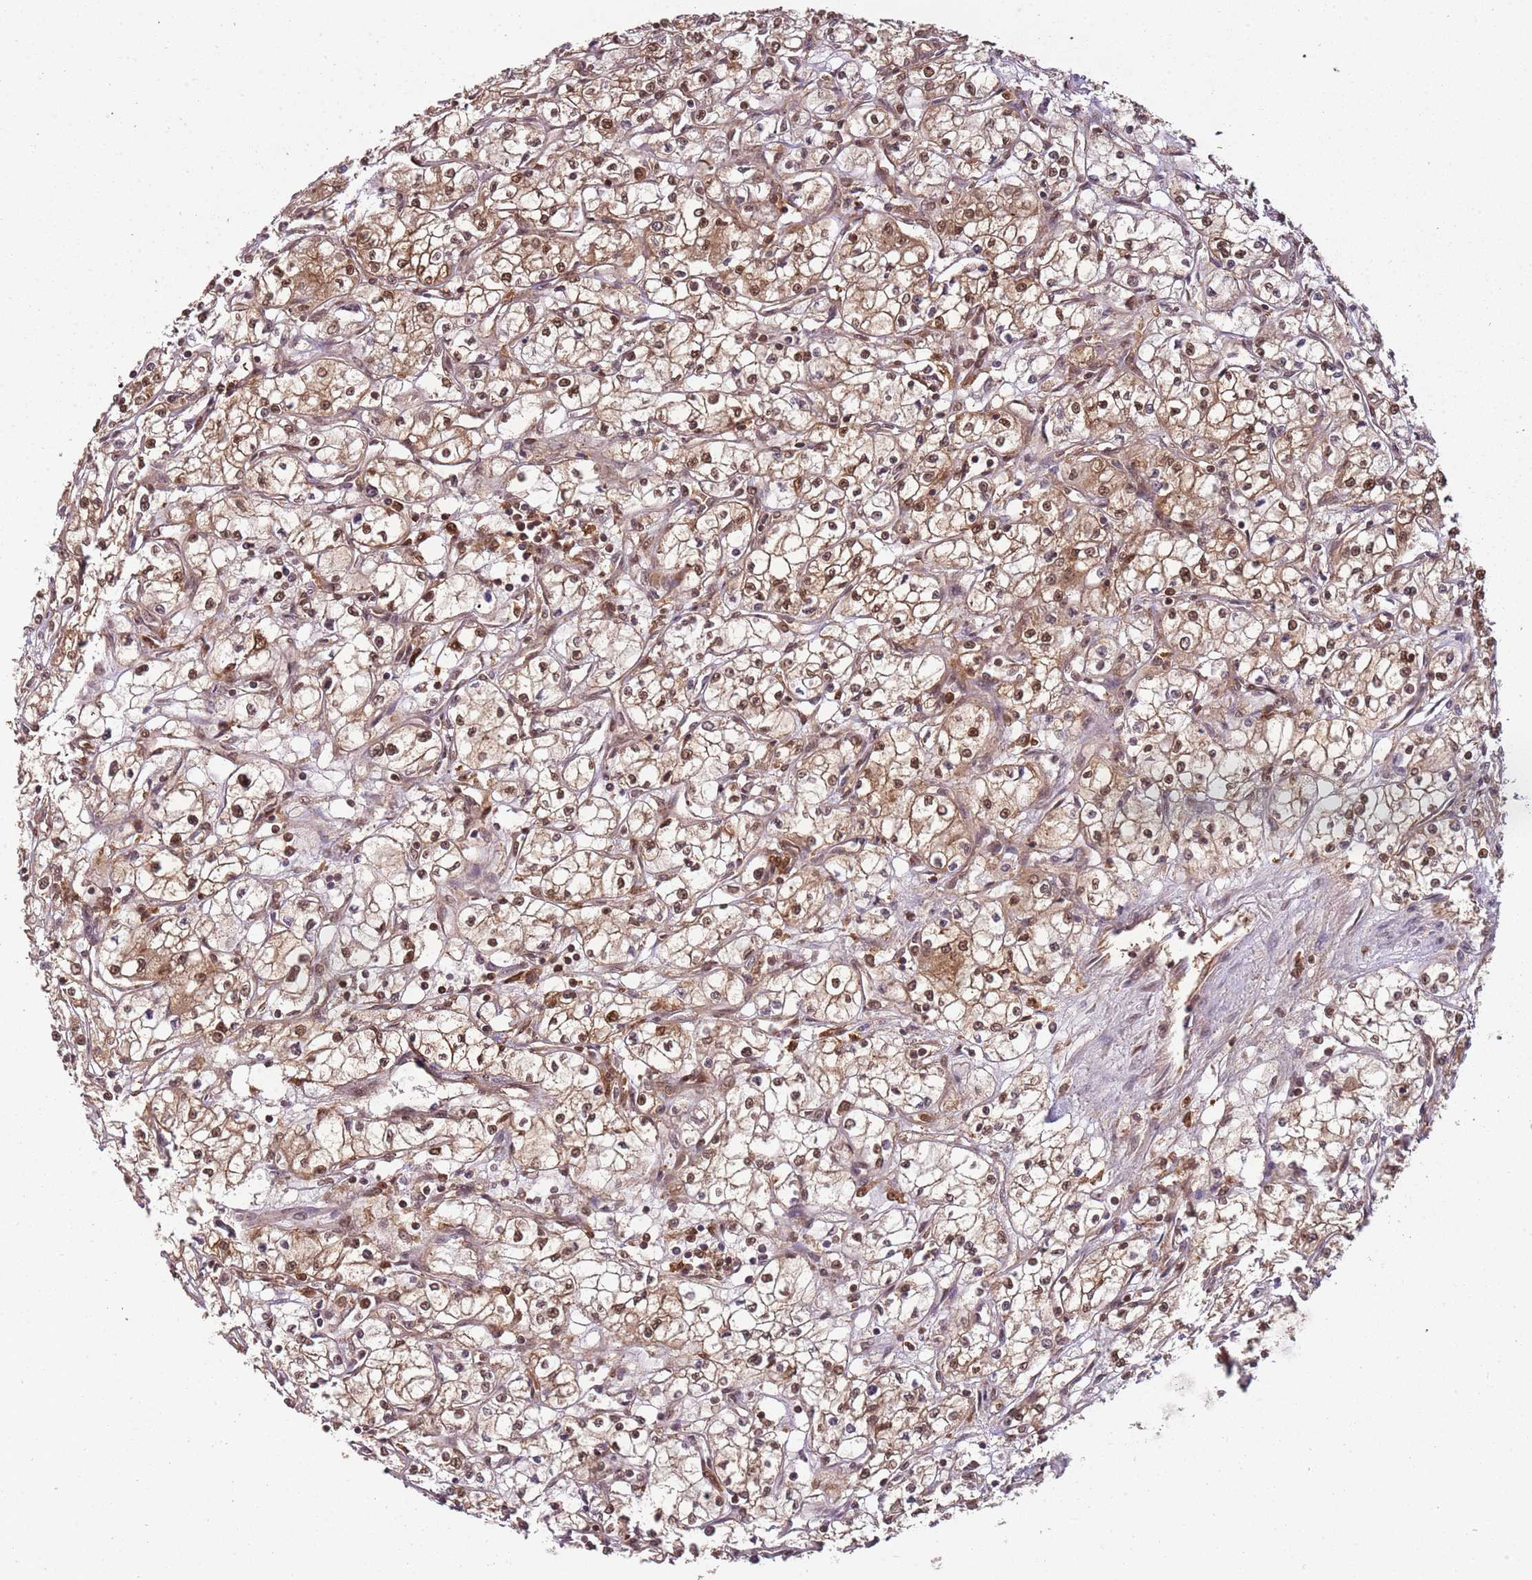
{"staining": {"intensity": "moderate", "quantity": ">75%", "location": "cytoplasmic/membranous,nuclear"}, "tissue": "renal cancer", "cell_type": "Tumor cells", "image_type": "cancer", "snomed": [{"axis": "morphology", "description": "Adenocarcinoma, NOS"}, {"axis": "topography", "description": "Kidney"}], "caption": "Renal adenocarcinoma tissue reveals moderate cytoplasmic/membranous and nuclear expression in approximately >75% of tumor cells, visualized by immunohistochemistry.", "gene": "PGLS", "patient": {"sex": "male", "age": 59}}